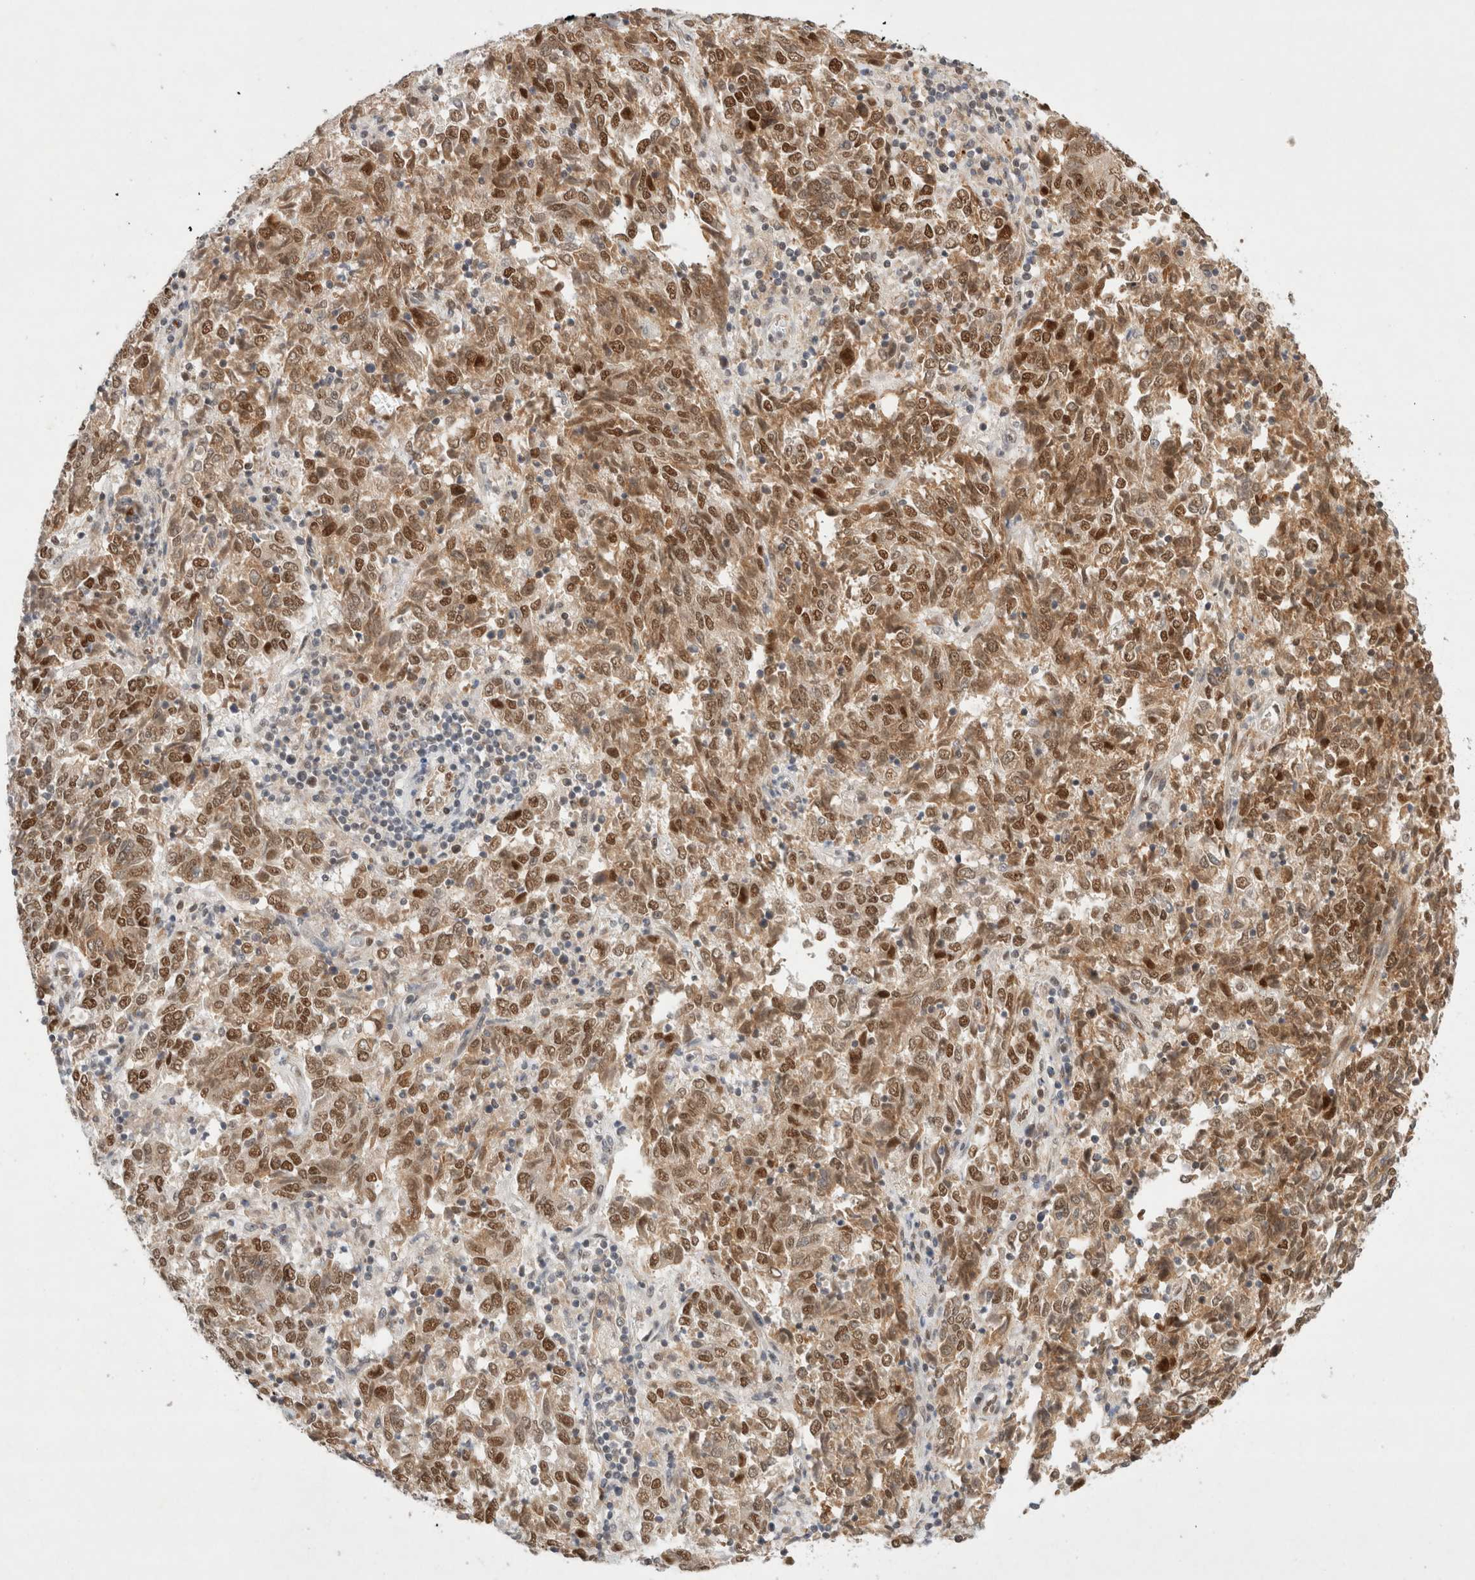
{"staining": {"intensity": "moderate", "quantity": ">75%", "location": "cytoplasmic/membranous,nuclear"}, "tissue": "endometrial cancer", "cell_type": "Tumor cells", "image_type": "cancer", "snomed": [{"axis": "morphology", "description": "Adenocarcinoma, NOS"}, {"axis": "topography", "description": "Endometrium"}], "caption": "Approximately >75% of tumor cells in endometrial cancer exhibit moderate cytoplasmic/membranous and nuclear protein staining as visualized by brown immunohistochemical staining.", "gene": "GTF2I", "patient": {"sex": "female", "age": 80}}